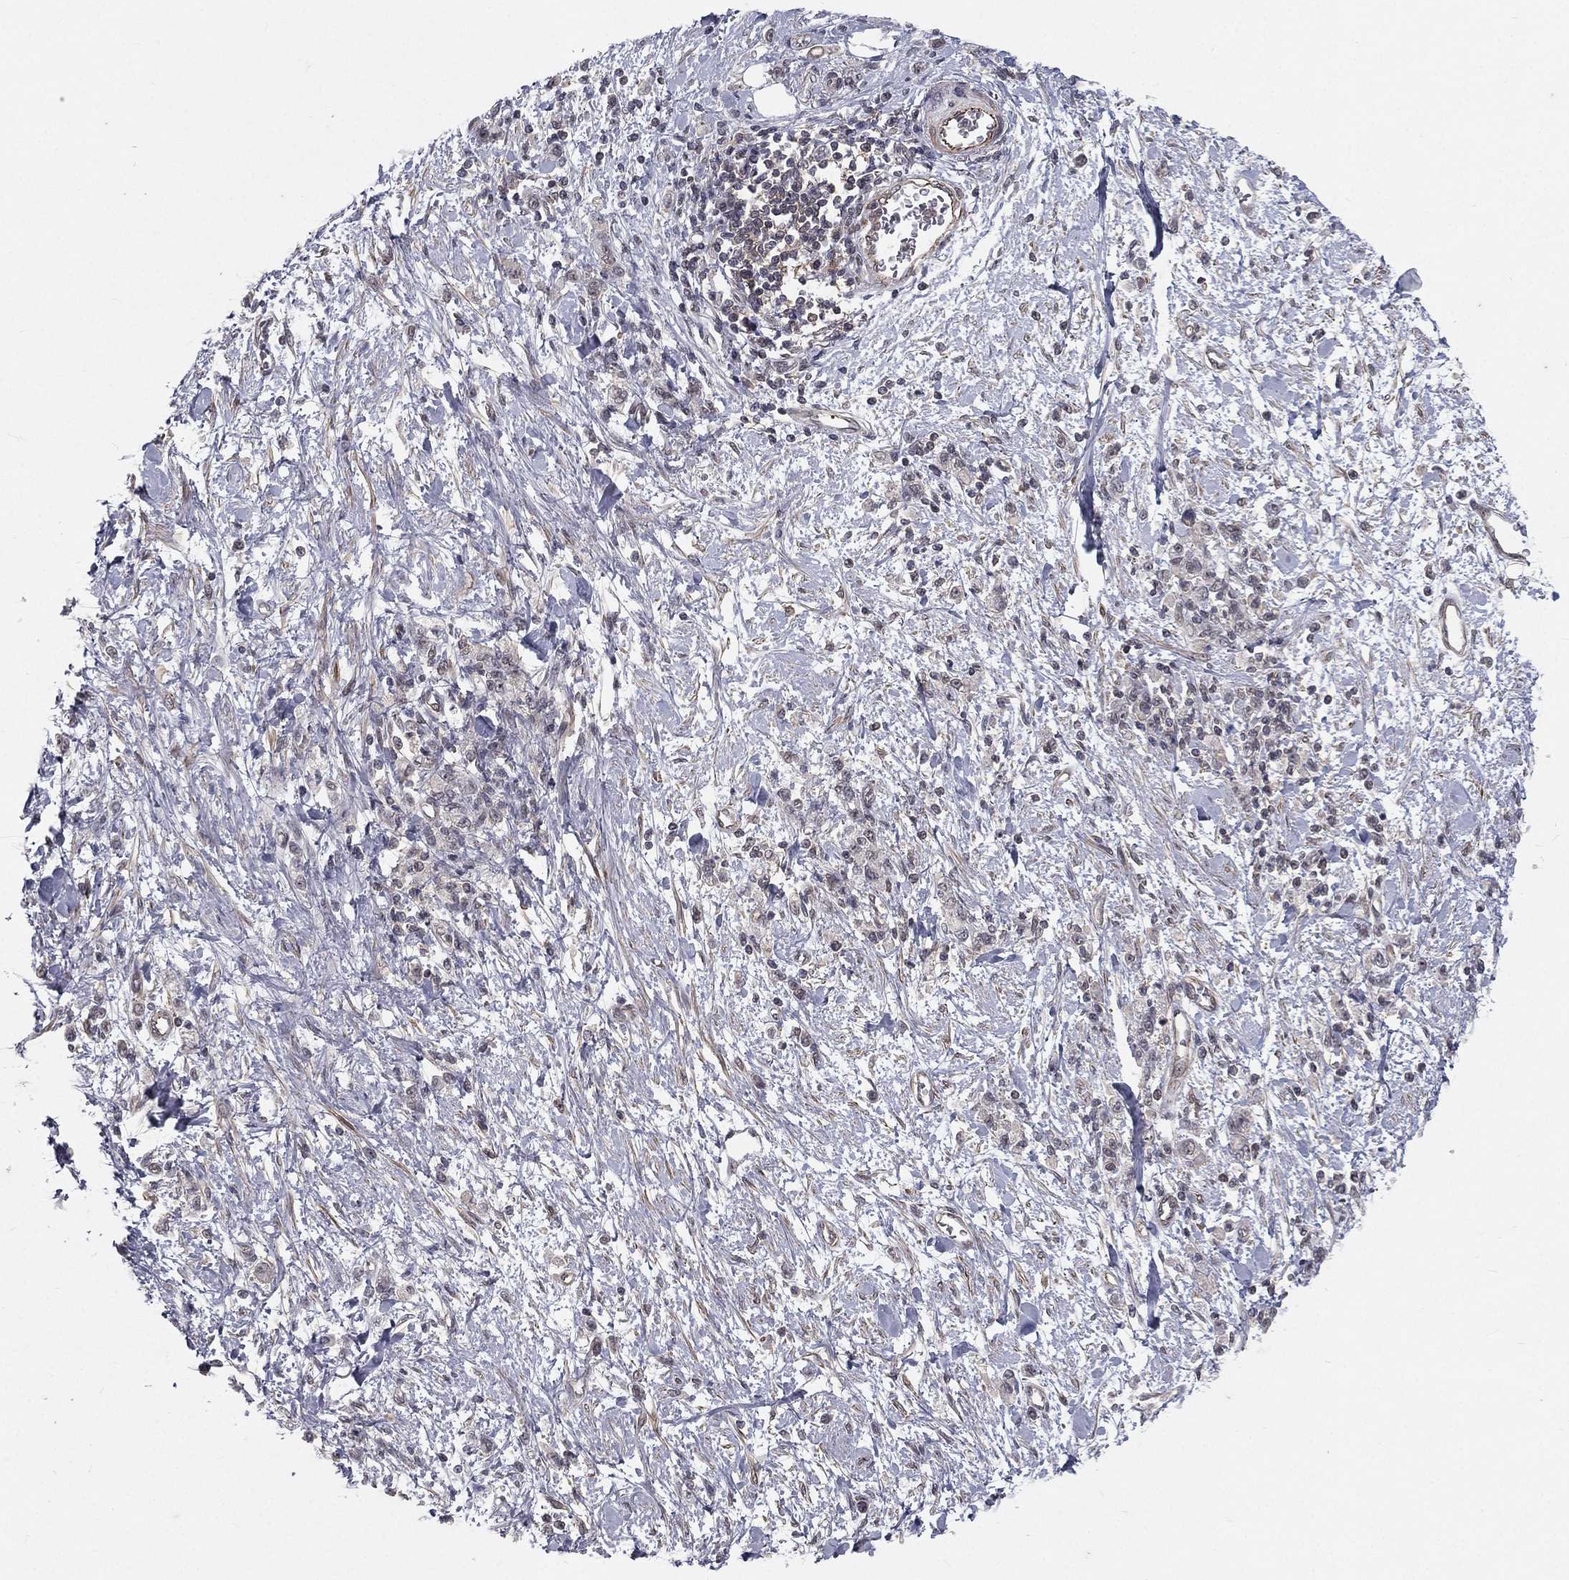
{"staining": {"intensity": "negative", "quantity": "none", "location": "none"}, "tissue": "stomach cancer", "cell_type": "Tumor cells", "image_type": "cancer", "snomed": [{"axis": "morphology", "description": "Adenocarcinoma, NOS"}, {"axis": "topography", "description": "Stomach"}], "caption": "A micrograph of human stomach adenocarcinoma is negative for staining in tumor cells.", "gene": "MORC2", "patient": {"sex": "male", "age": 77}}